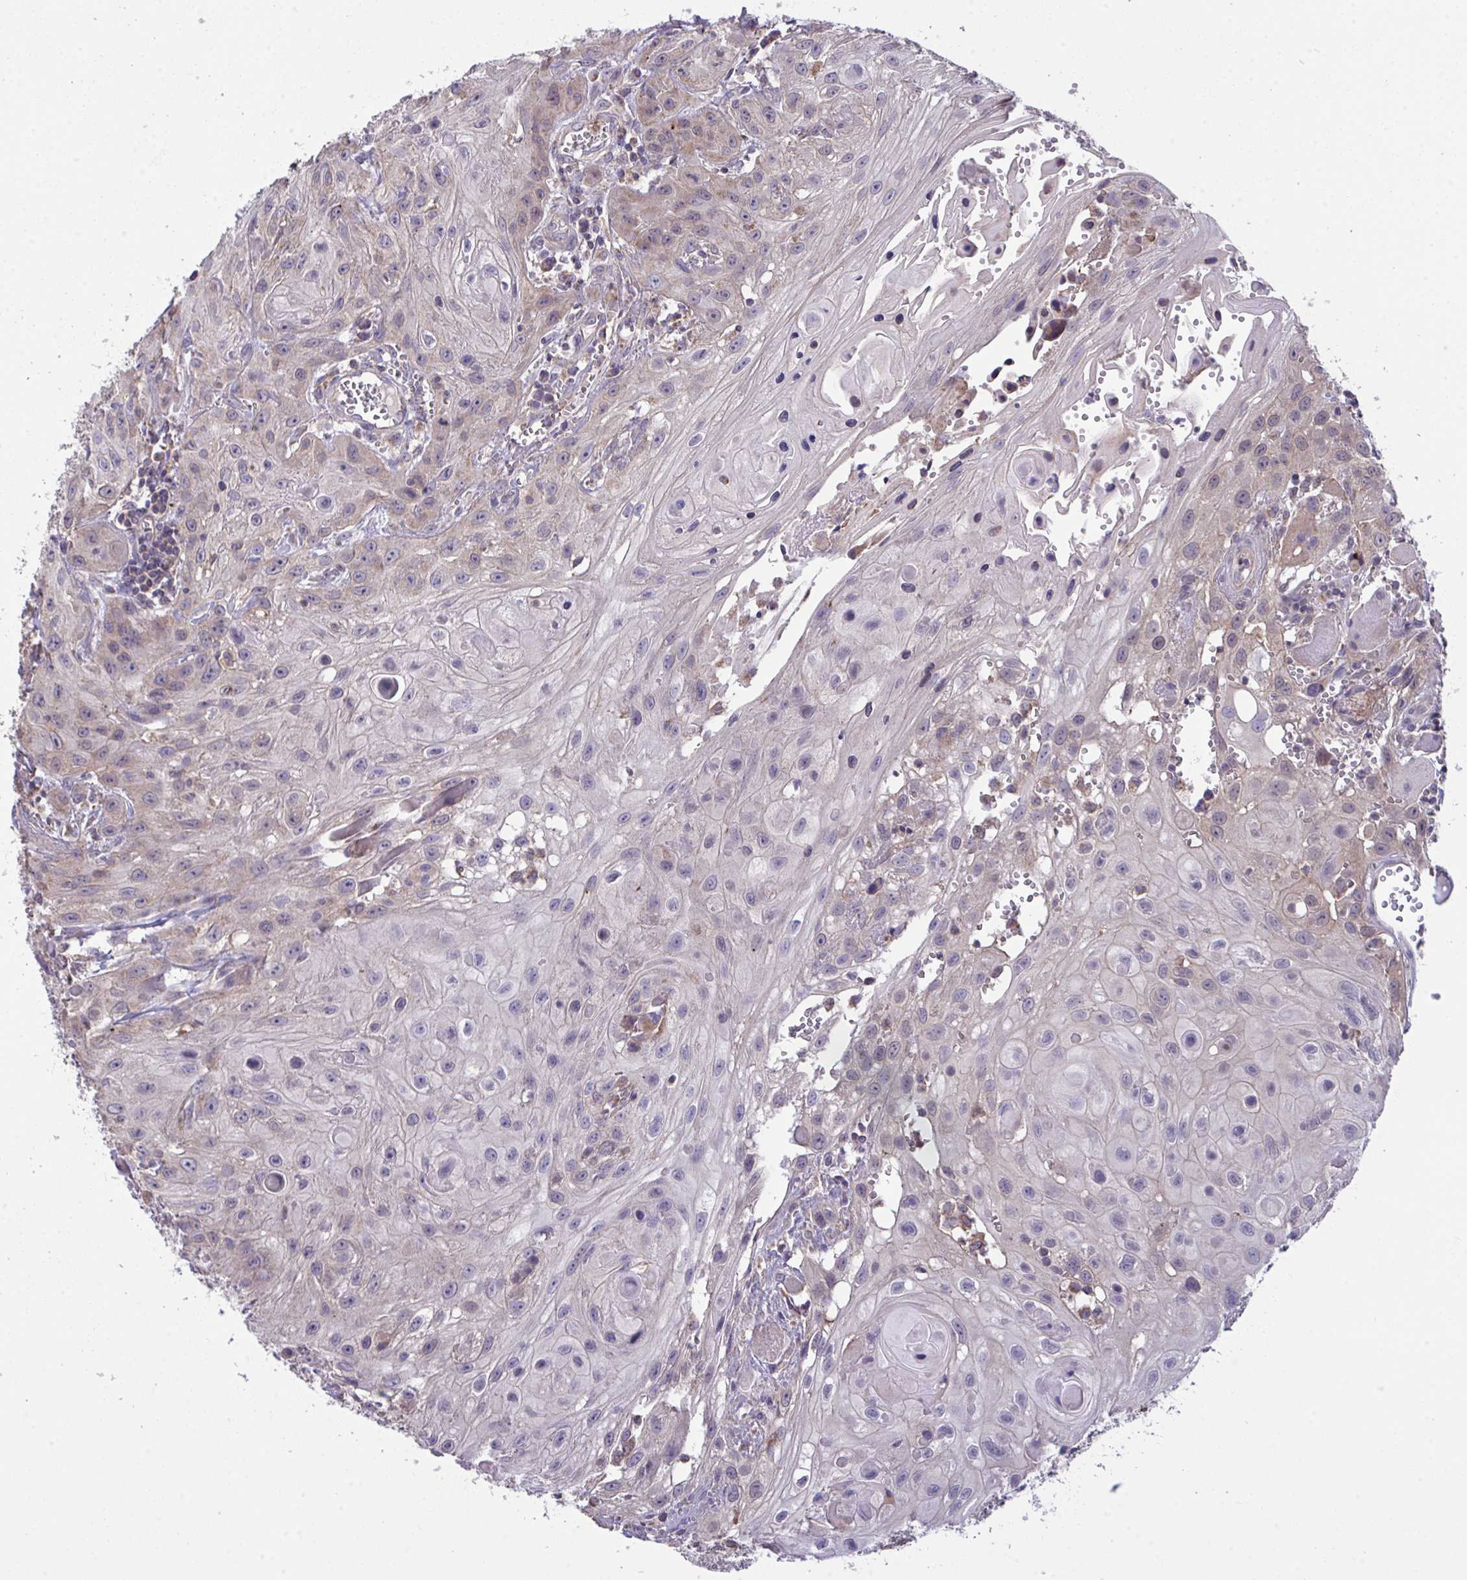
{"staining": {"intensity": "weak", "quantity": "<25%", "location": "cytoplasmic/membranous"}, "tissue": "head and neck cancer", "cell_type": "Tumor cells", "image_type": "cancer", "snomed": [{"axis": "morphology", "description": "Squamous cell carcinoma, NOS"}, {"axis": "topography", "description": "Oral tissue"}, {"axis": "topography", "description": "Head-Neck"}], "caption": "IHC of human squamous cell carcinoma (head and neck) exhibits no expression in tumor cells.", "gene": "PPM1H", "patient": {"sex": "male", "age": 58}}